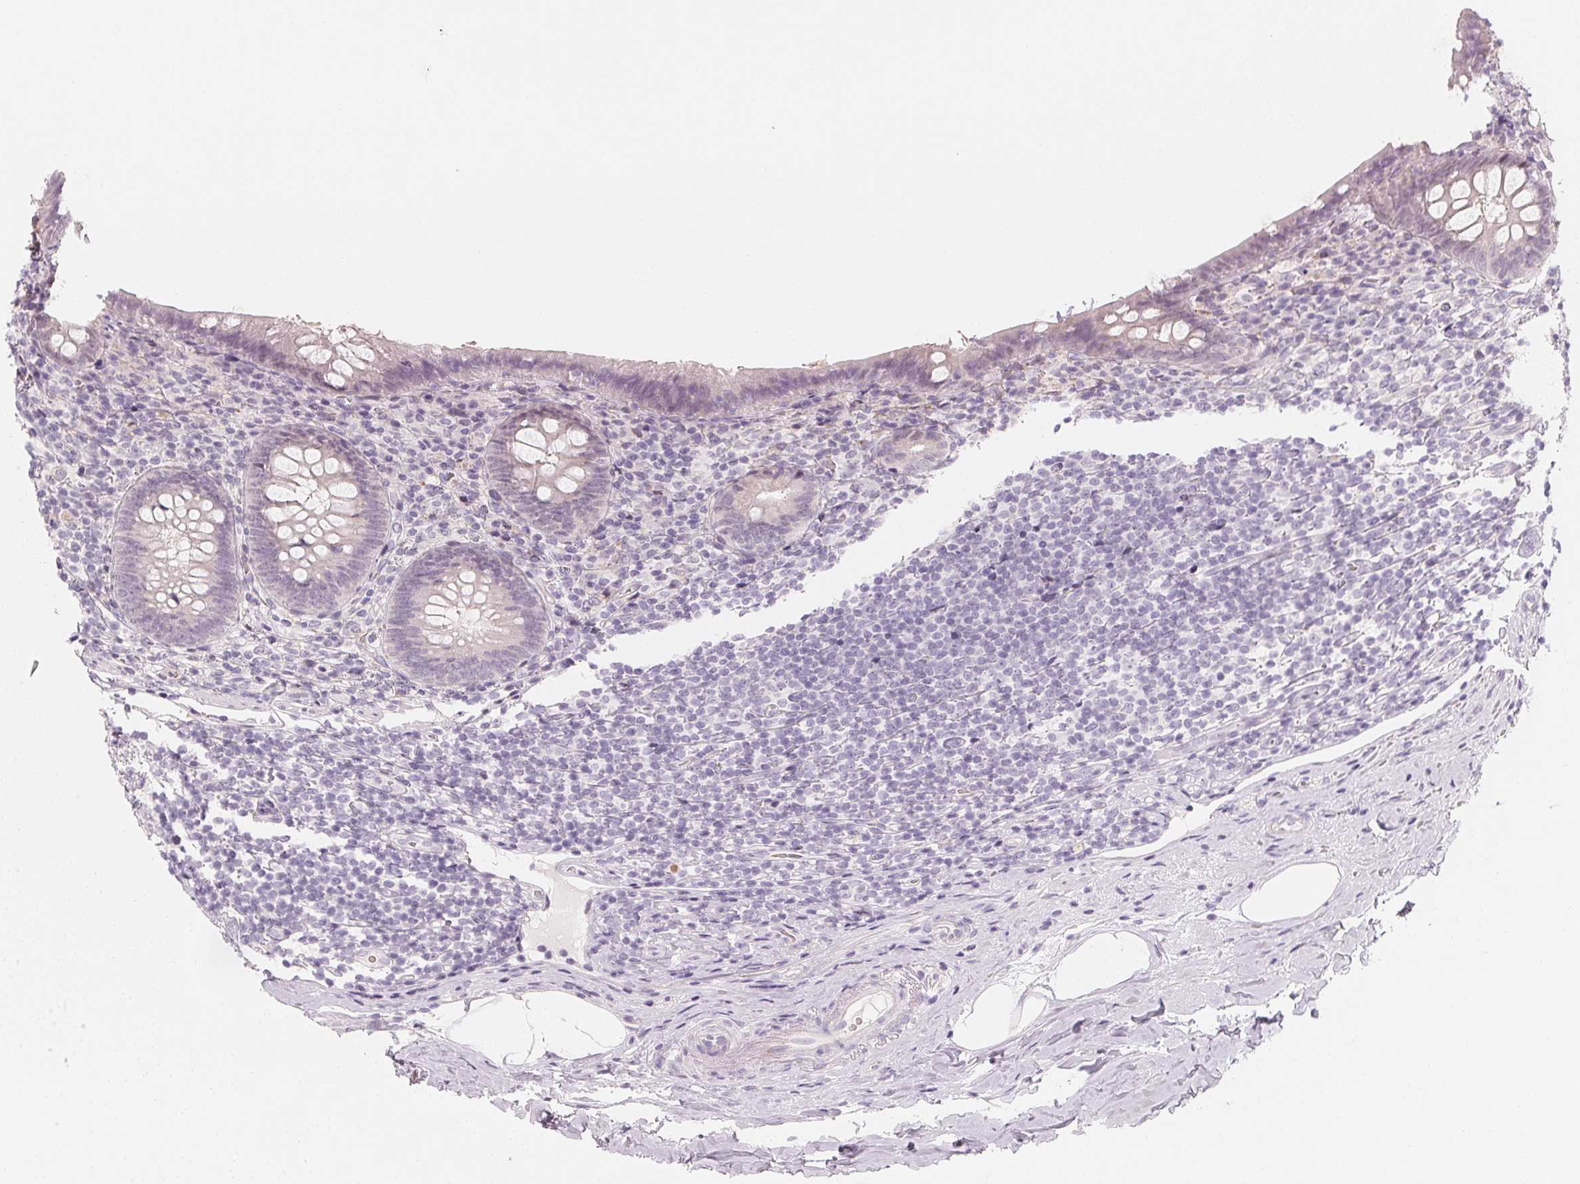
{"staining": {"intensity": "negative", "quantity": "none", "location": "none"}, "tissue": "appendix", "cell_type": "Glandular cells", "image_type": "normal", "snomed": [{"axis": "morphology", "description": "Normal tissue, NOS"}, {"axis": "topography", "description": "Appendix"}], "caption": "DAB immunohistochemical staining of benign human appendix reveals no significant expression in glandular cells. (DAB (3,3'-diaminobenzidine) IHC, high magnification).", "gene": "CCDC96", "patient": {"sex": "male", "age": 47}}